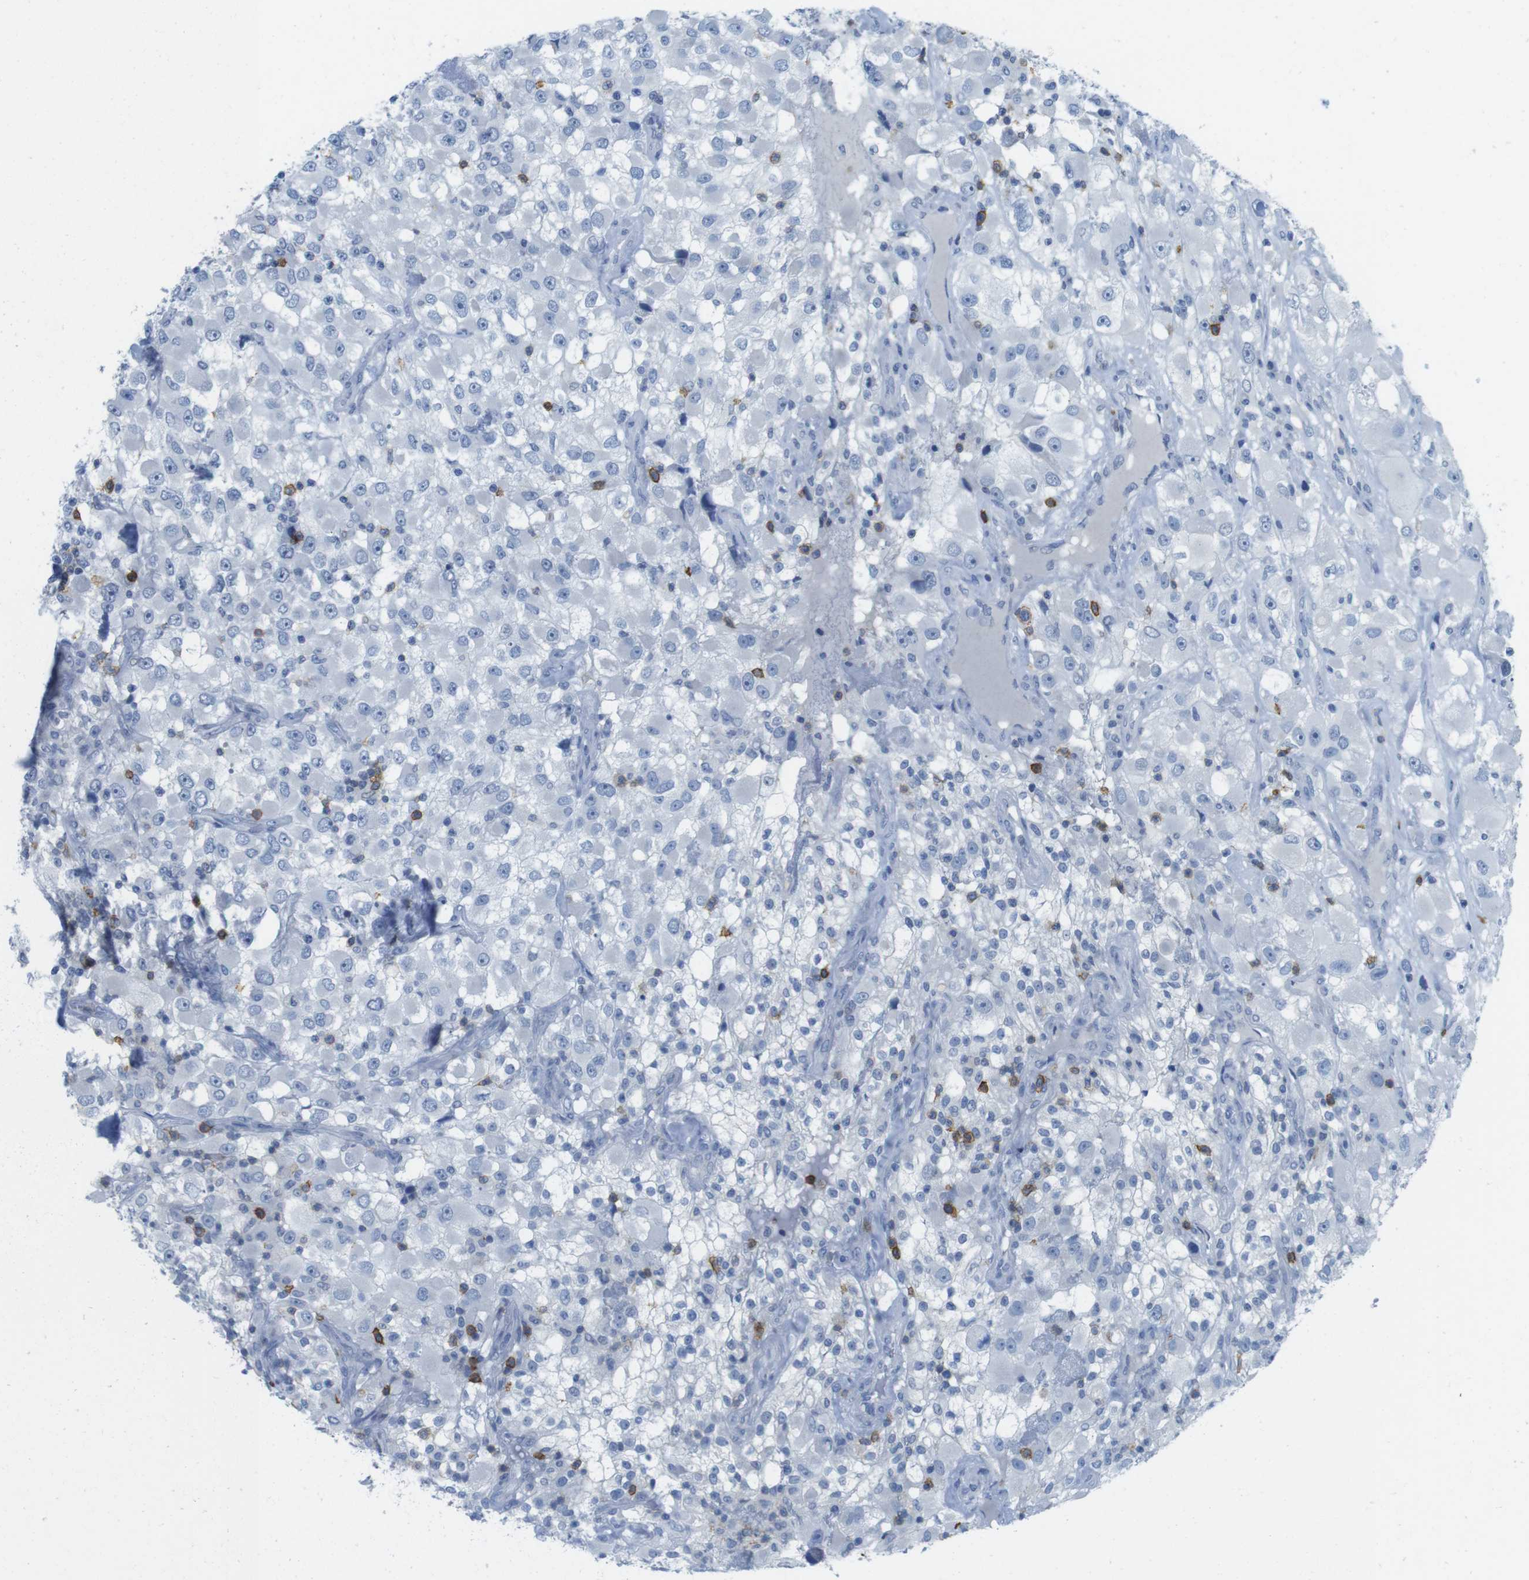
{"staining": {"intensity": "negative", "quantity": "none", "location": "none"}, "tissue": "renal cancer", "cell_type": "Tumor cells", "image_type": "cancer", "snomed": [{"axis": "morphology", "description": "Adenocarcinoma, NOS"}, {"axis": "topography", "description": "Kidney"}], "caption": "Adenocarcinoma (renal) was stained to show a protein in brown. There is no significant positivity in tumor cells.", "gene": "CD5", "patient": {"sex": "female", "age": 52}}